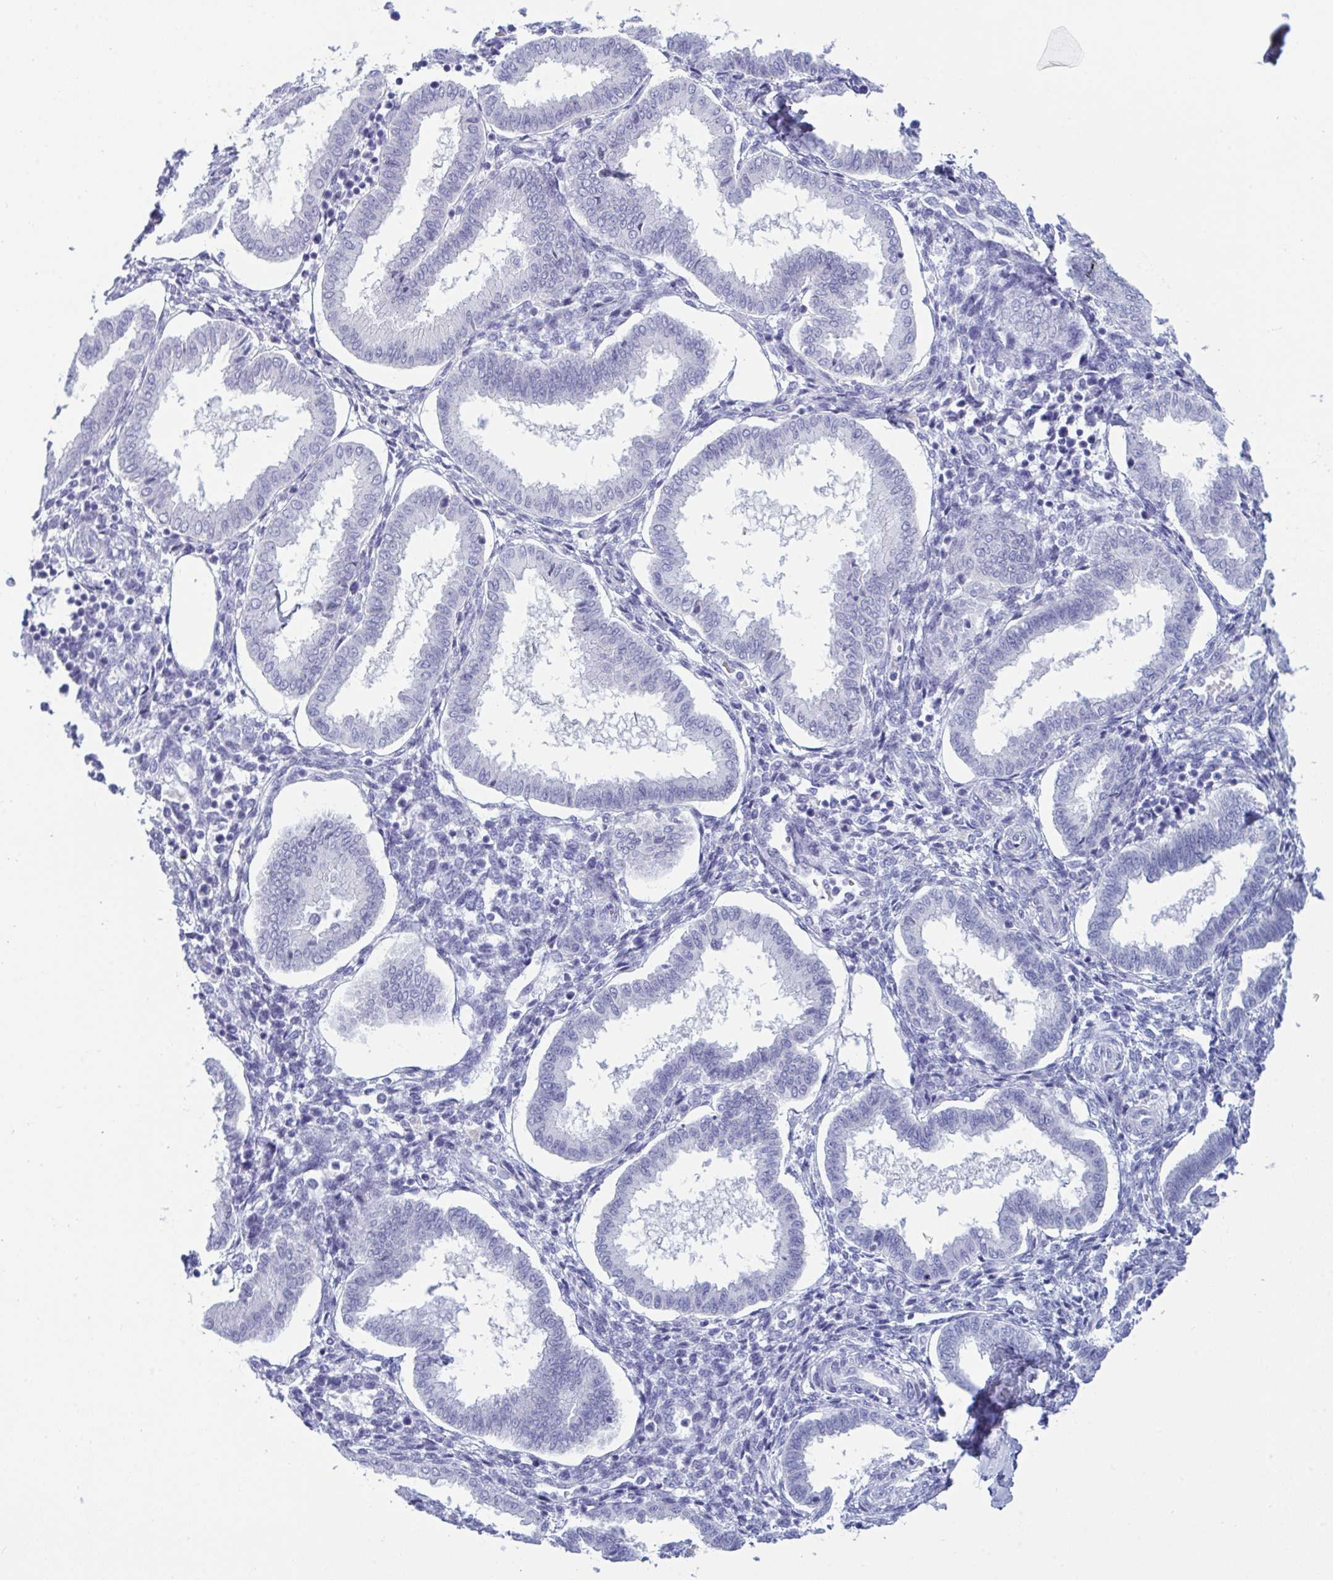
{"staining": {"intensity": "negative", "quantity": "none", "location": "none"}, "tissue": "endometrium", "cell_type": "Cells in endometrial stroma", "image_type": "normal", "snomed": [{"axis": "morphology", "description": "Normal tissue, NOS"}, {"axis": "topography", "description": "Endometrium"}], "caption": "Cells in endometrial stroma show no significant protein expression in normal endometrium.", "gene": "PRDM9", "patient": {"sex": "female", "age": 24}}